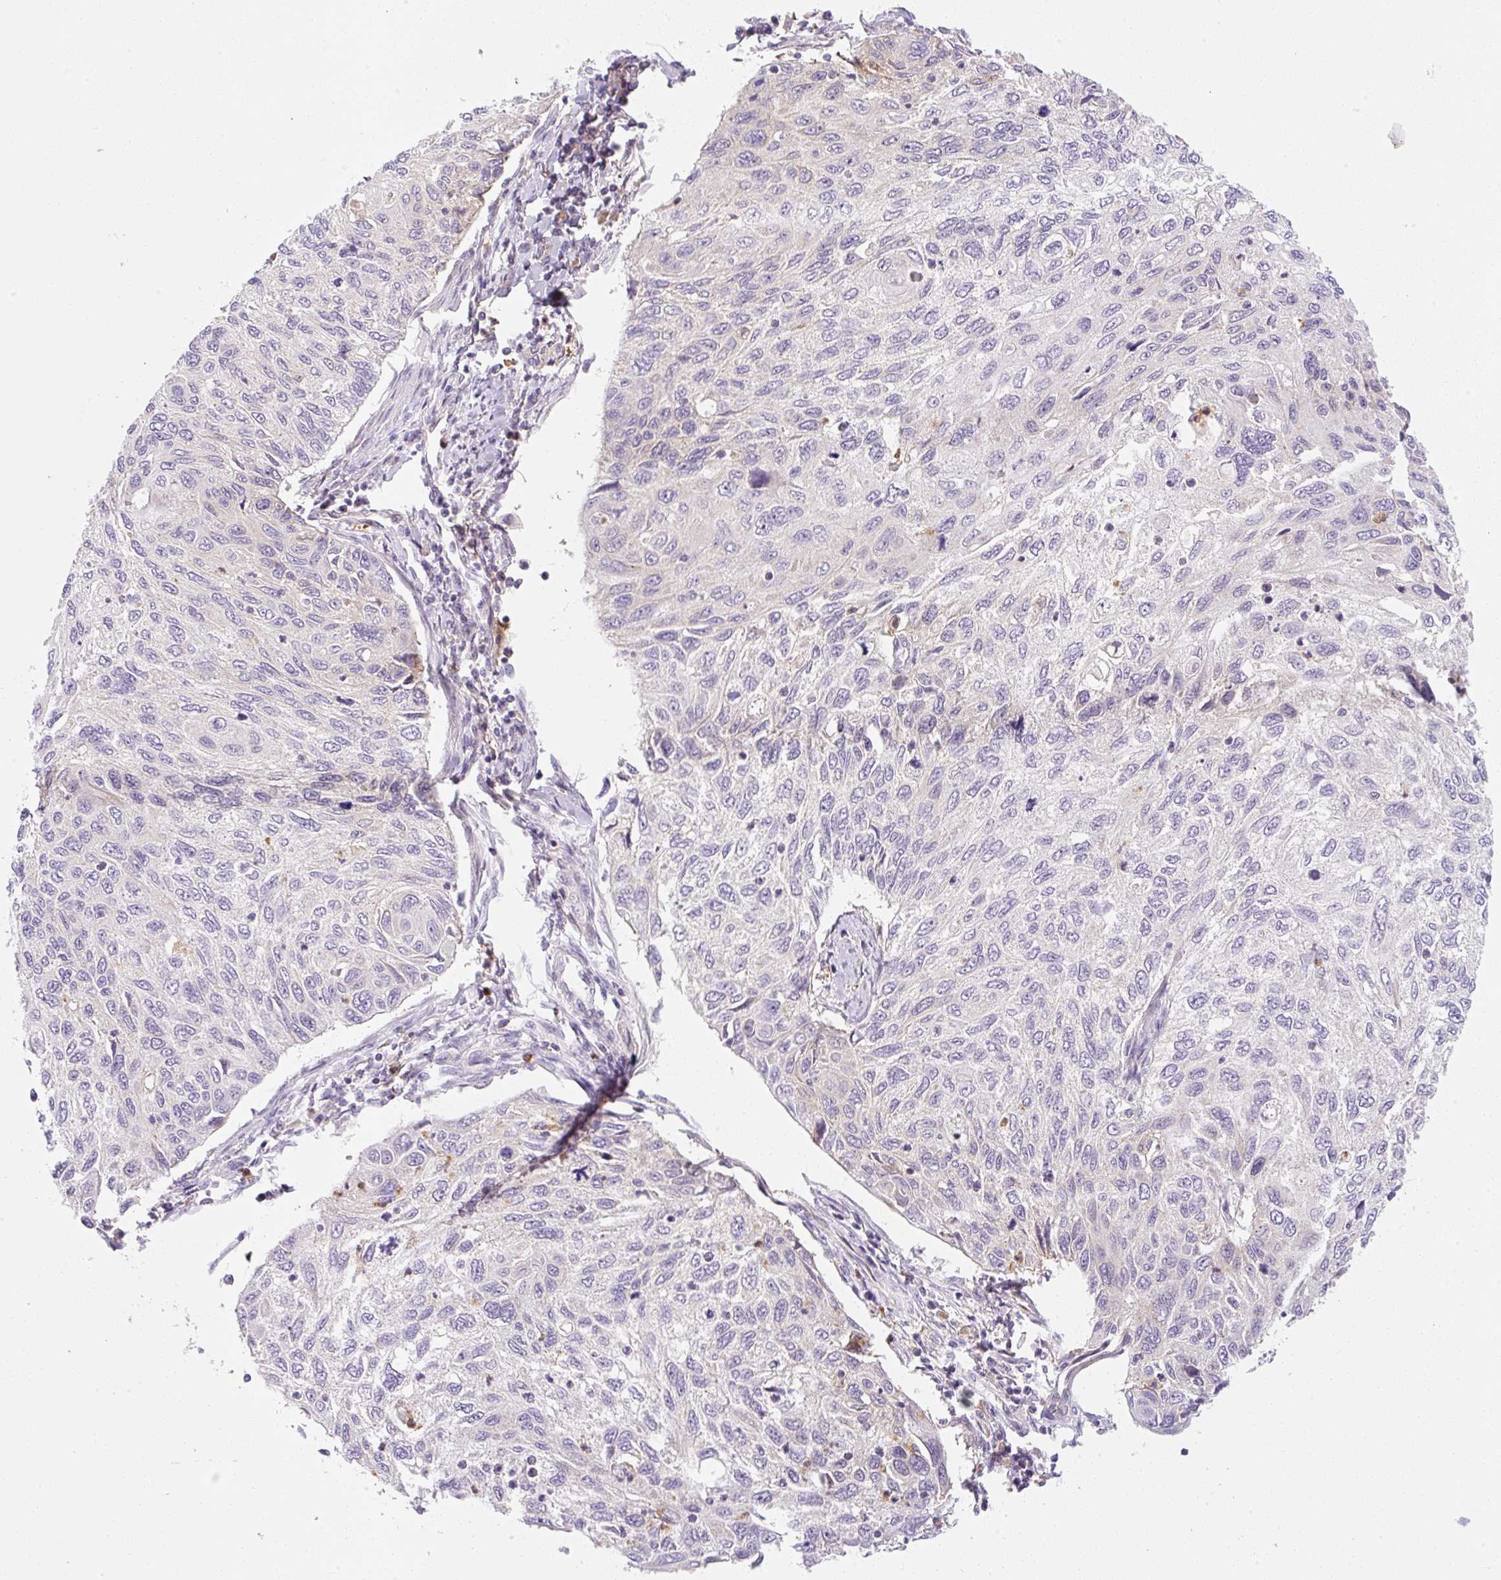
{"staining": {"intensity": "negative", "quantity": "none", "location": "none"}, "tissue": "cervical cancer", "cell_type": "Tumor cells", "image_type": "cancer", "snomed": [{"axis": "morphology", "description": "Squamous cell carcinoma, NOS"}, {"axis": "topography", "description": "Cervix"}], "caption": "The immunohistochemistry photomicrograph has no significant positivity in tumor cells of cervical cancer tissue.", "gene": "OMA1", "patient": {"sex": "female", "age": 70}}